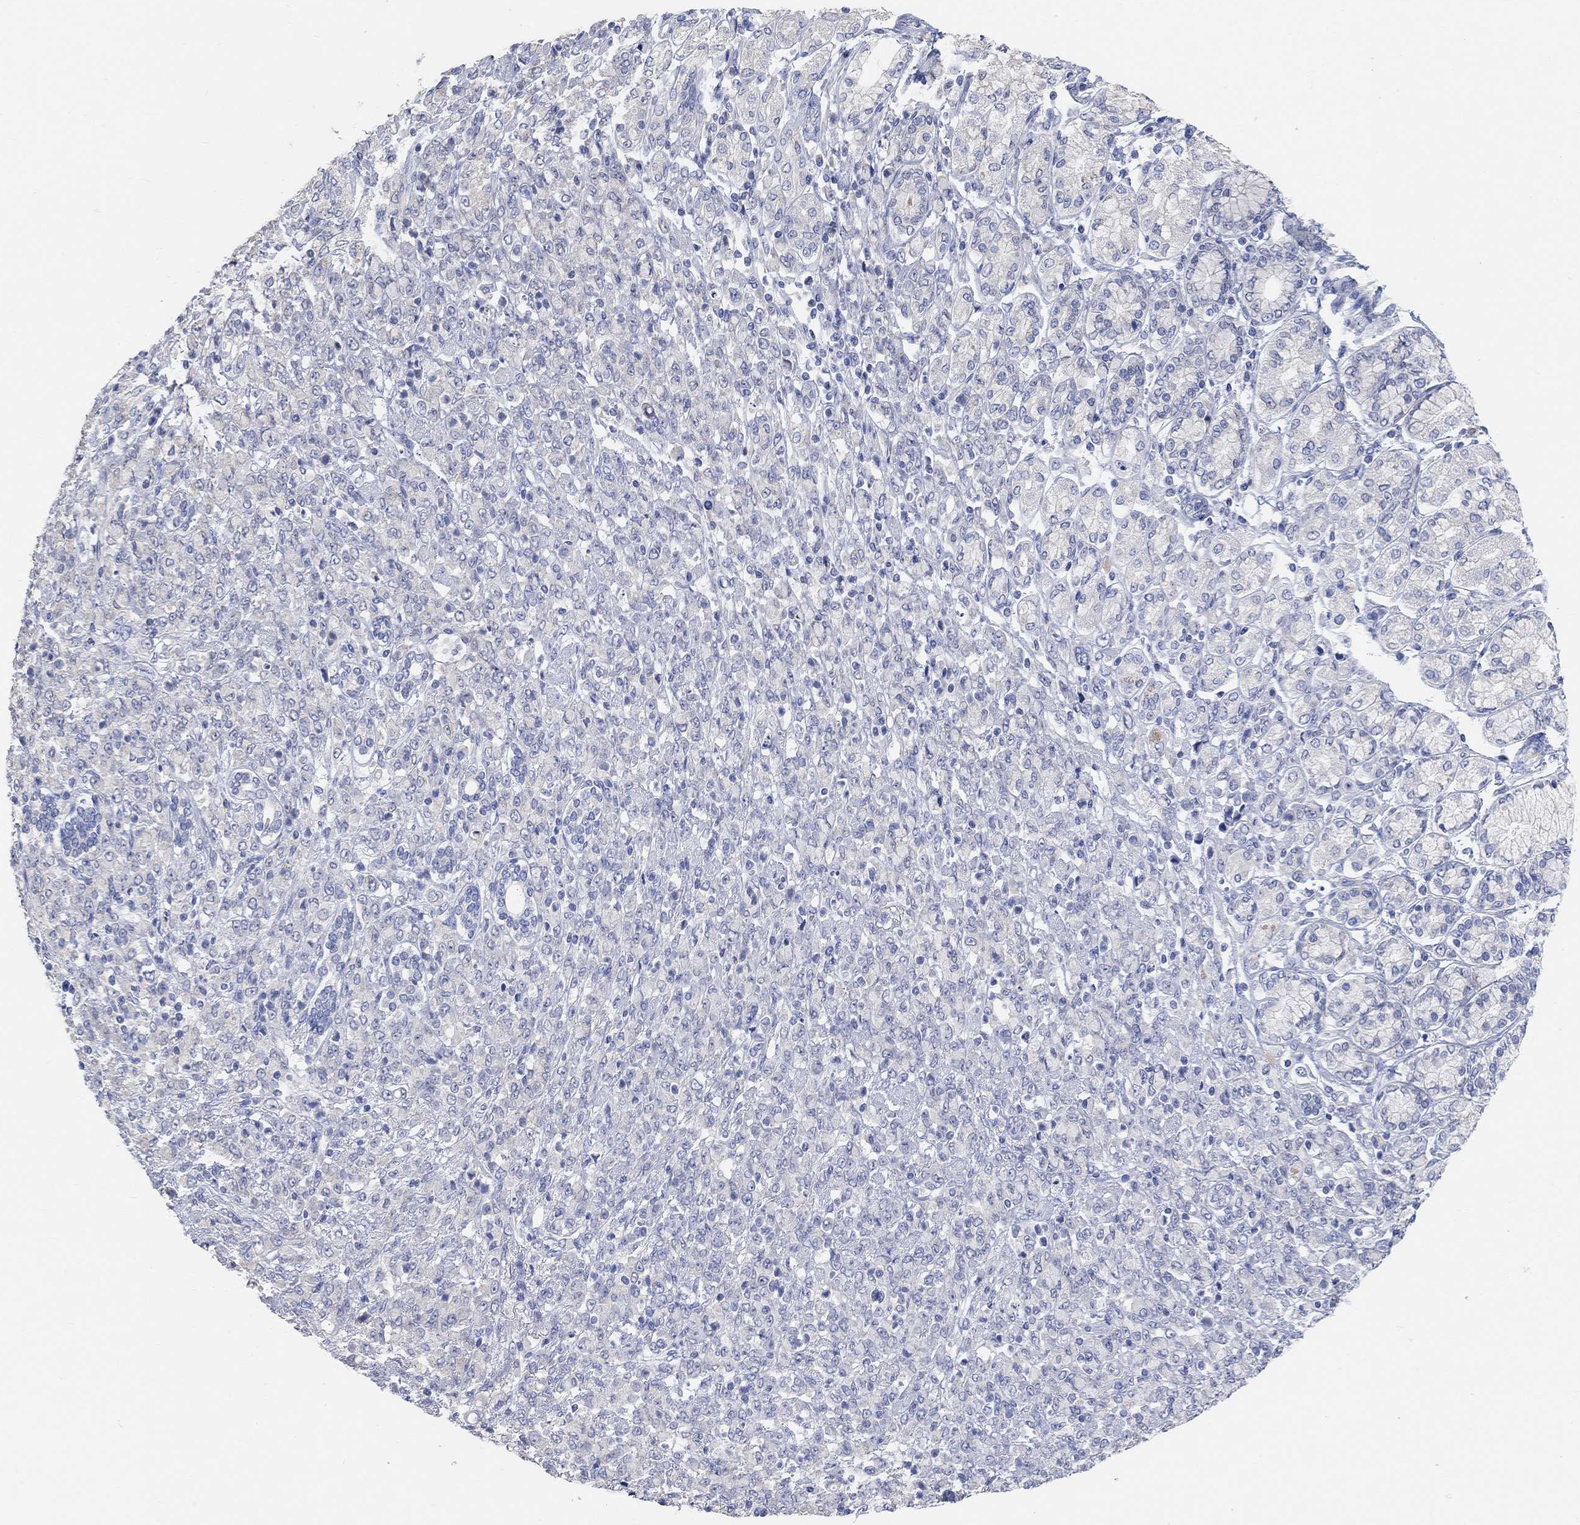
{"staining": {"intensity": "negative", "quantity": "none", "location": "none"}, "tissue": "stomach cancer", "cell_type": "Tumor cells", "image_type": "cancer", "snomed": [{"axis": "morphology", "description": "Normal tissue, NOS"}, {"axis": "morphology", "description": "Adenocarcinoma, NOS"}, {"axis": "topography", "description": "Stomach"}], "caption": "There is no significant positivity in tumor cells of stomach adenocarcinoma. (Brightfield microscopy of DAB immunohistochemistry (IHC) at high magnification).", "gene": "NLRP14", "patient": {"sex": "female", "age": 79}}